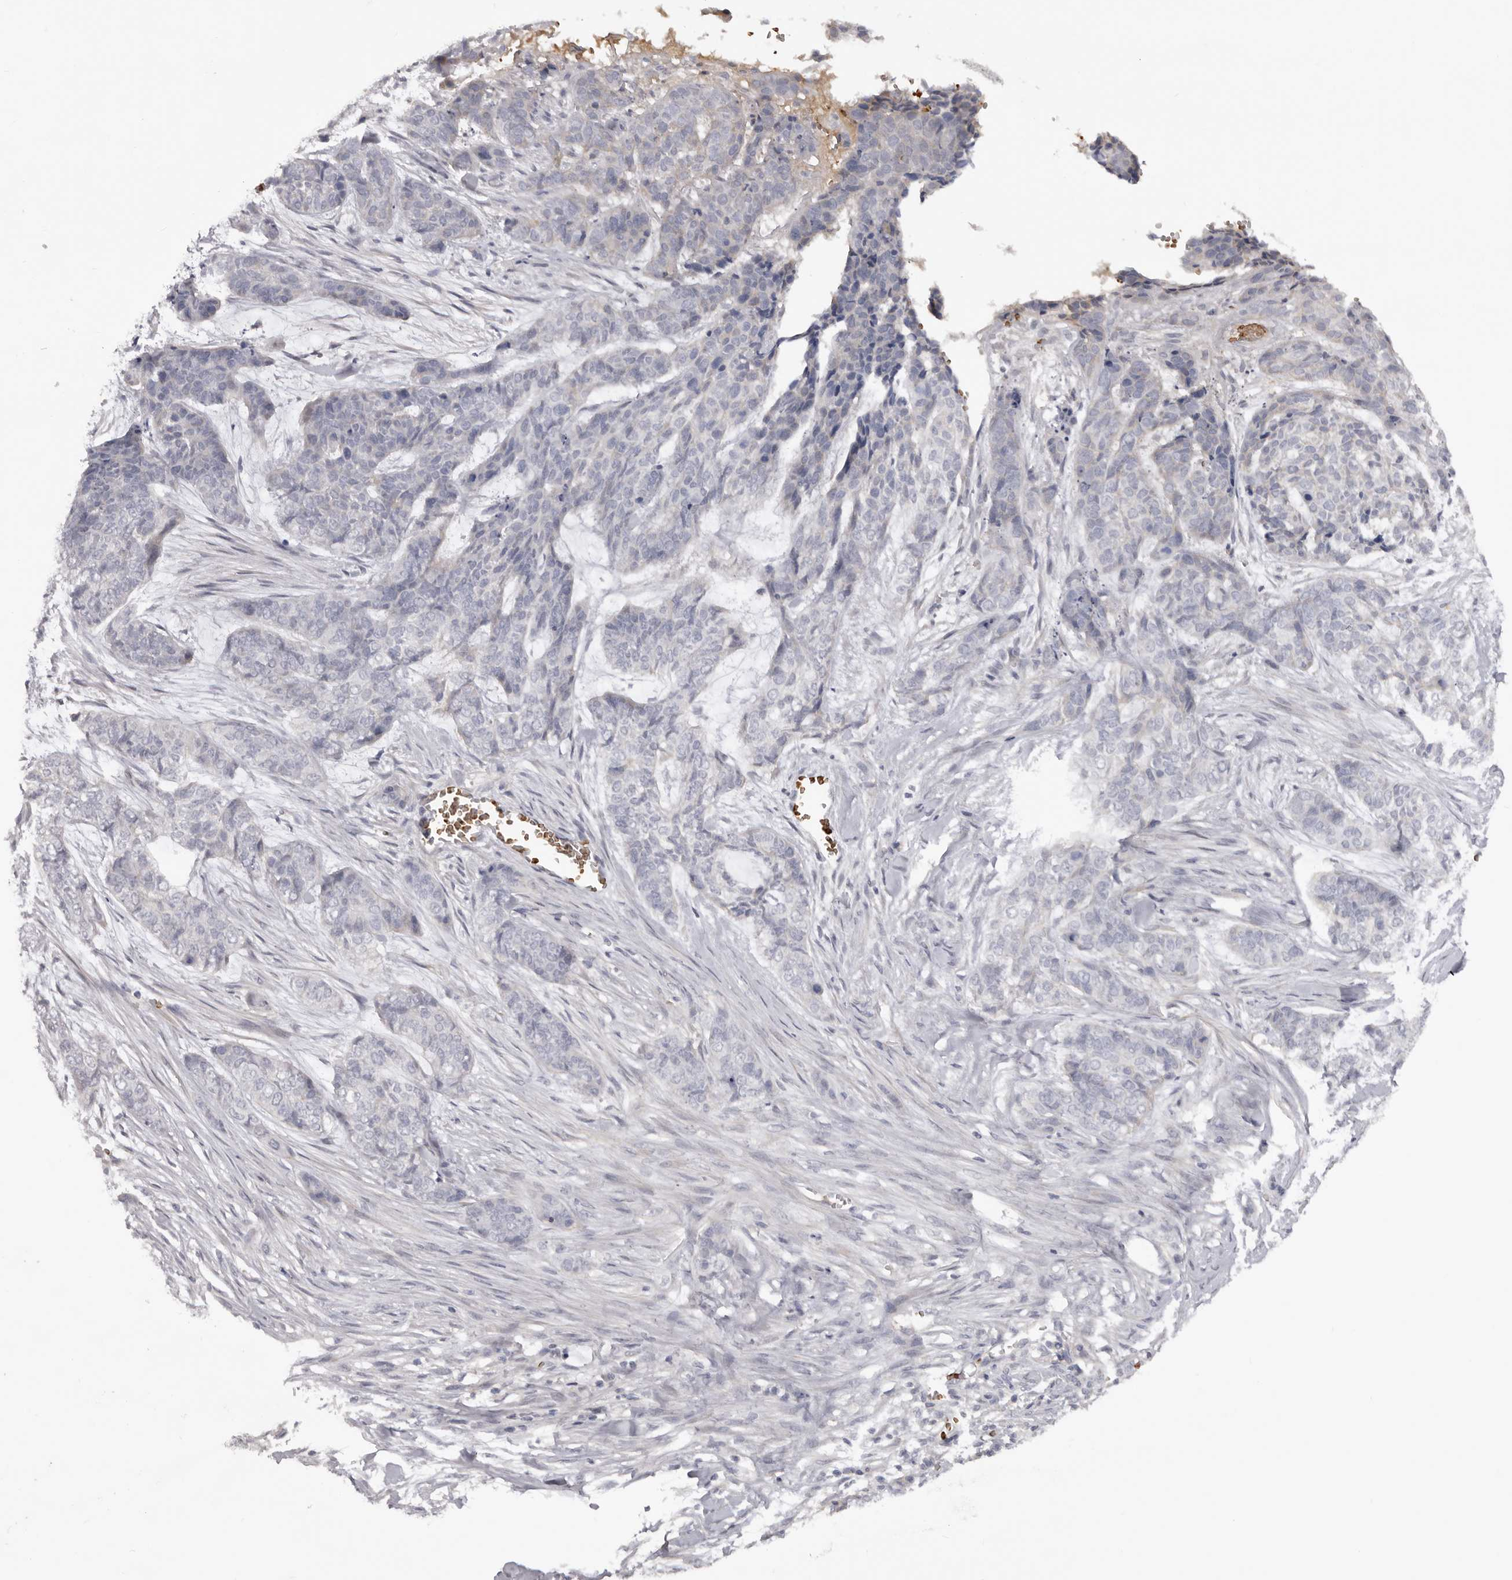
{"staining": {"intensity": "negative", "quantity": "none", "location": "none"}, "tissue": "skin cancer", "cell_type": "Tumor cells", "image_type": "cancer", "snomed": [{"axis": "morphology", "description": "Basal cell carcinoma"}, {"axis": "topography", "description": "Skin"}], "caption": "There is no significant expression in tumor cells of skin cancer (basal cell carcinoma).", "gene": "TNR", "patient": {"sex": "female", "age": 64}}